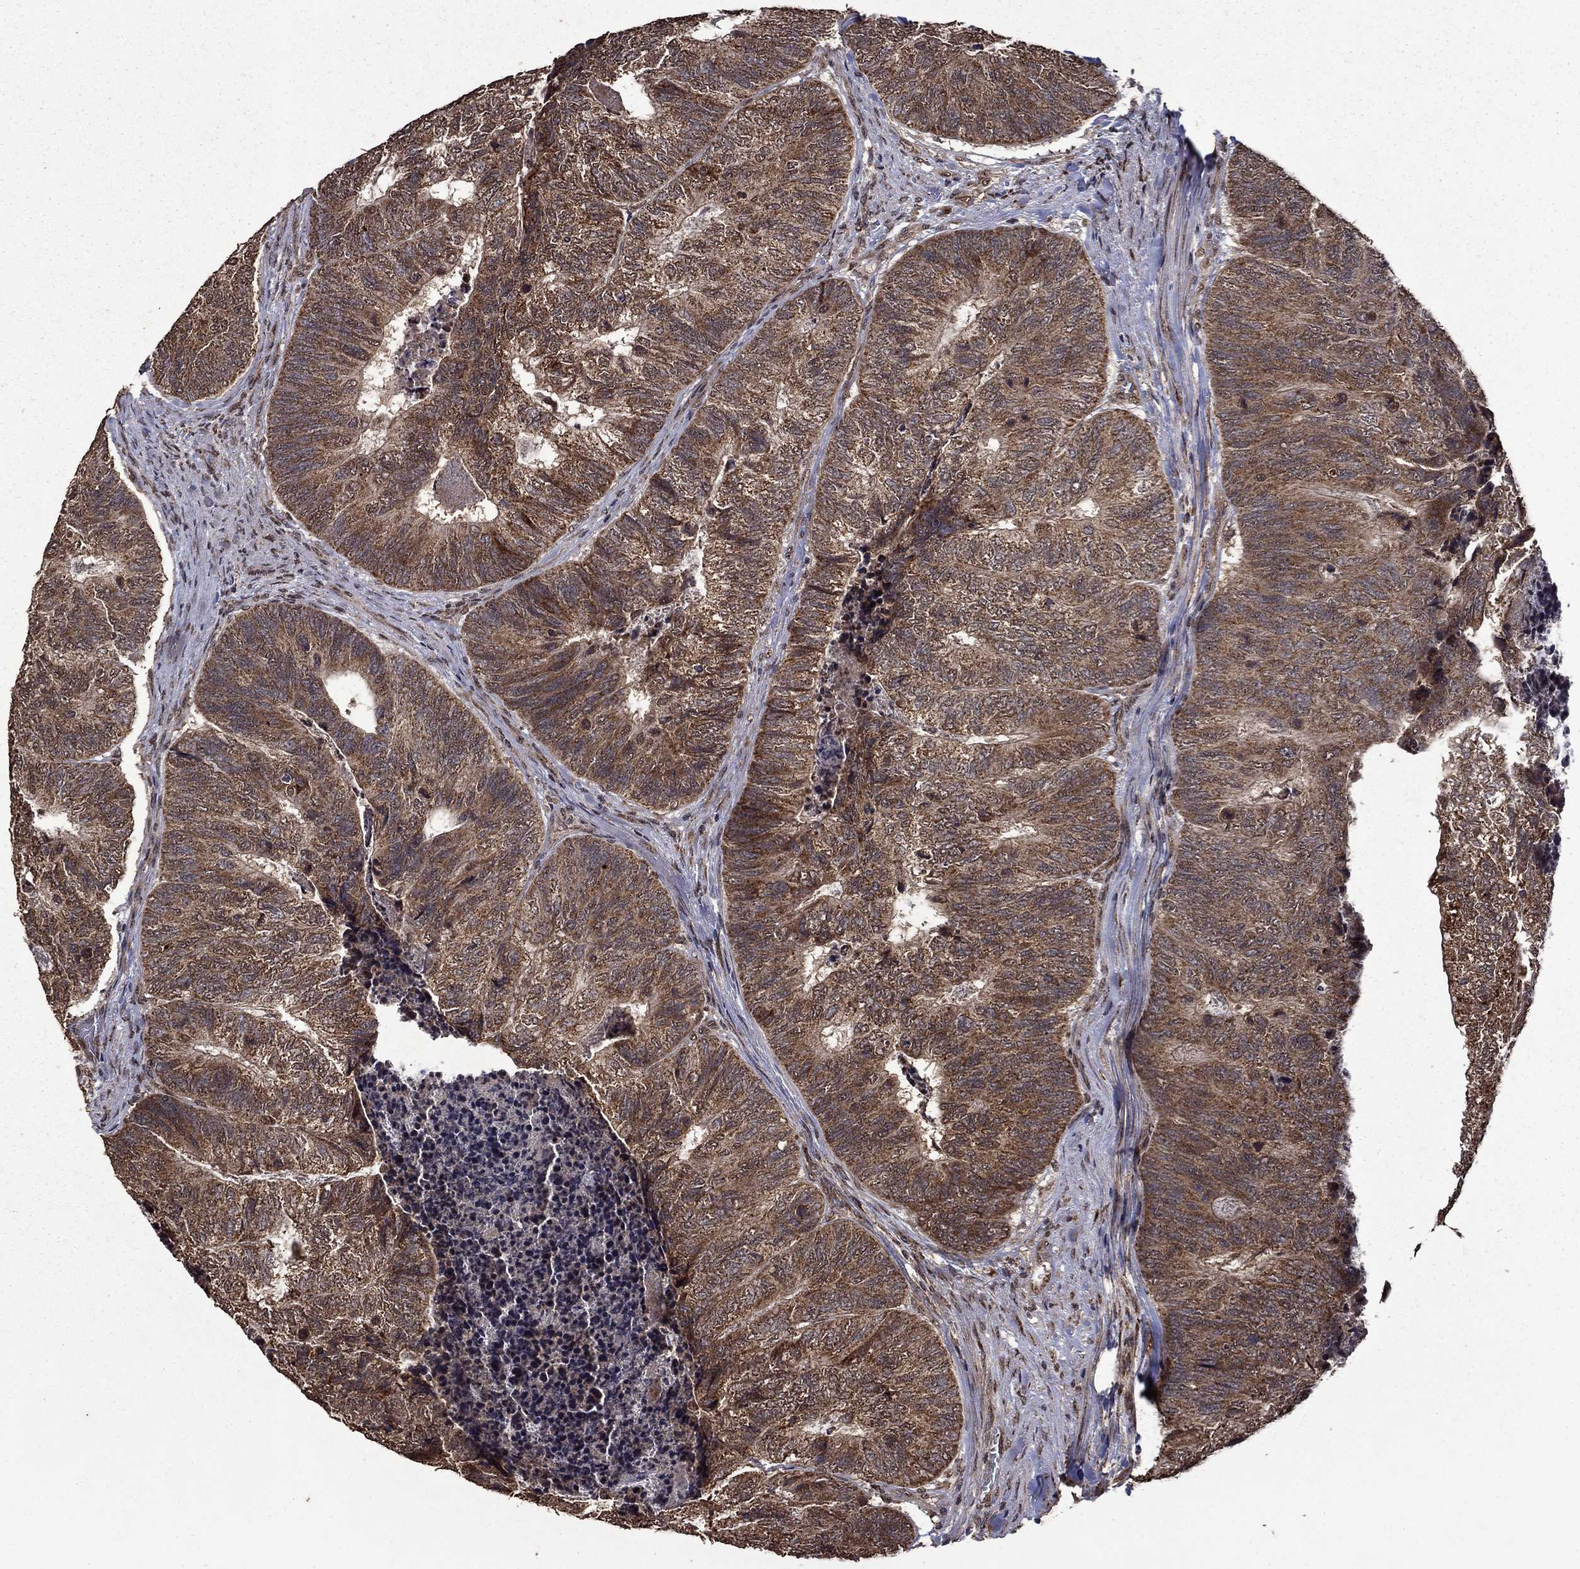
{"staining": {"intensity": "strong", "quantity": "25%-75%", "location": "cytoplasmic/membranous"}, "tissue": "colorectal cancer", "cell_type": "Tumor cells", "image_type": "cancer", "snomed": [{"axis": "morphology", "description": "Adenocarcinoma, NOS"}, {"axis": "topography", "description": "Colon"}], "caption": "Immunohistochemistry (DAB (3,3'-diaminobenzidine)) staining of human colorectal cancer (adenocarcinoma) demonstrates strong cytoplasmic/membranous protein expression in about 25%-75% of tumor cells.", "gene": "ITM2B", "patient": {"sex": "female", "age": 67}}